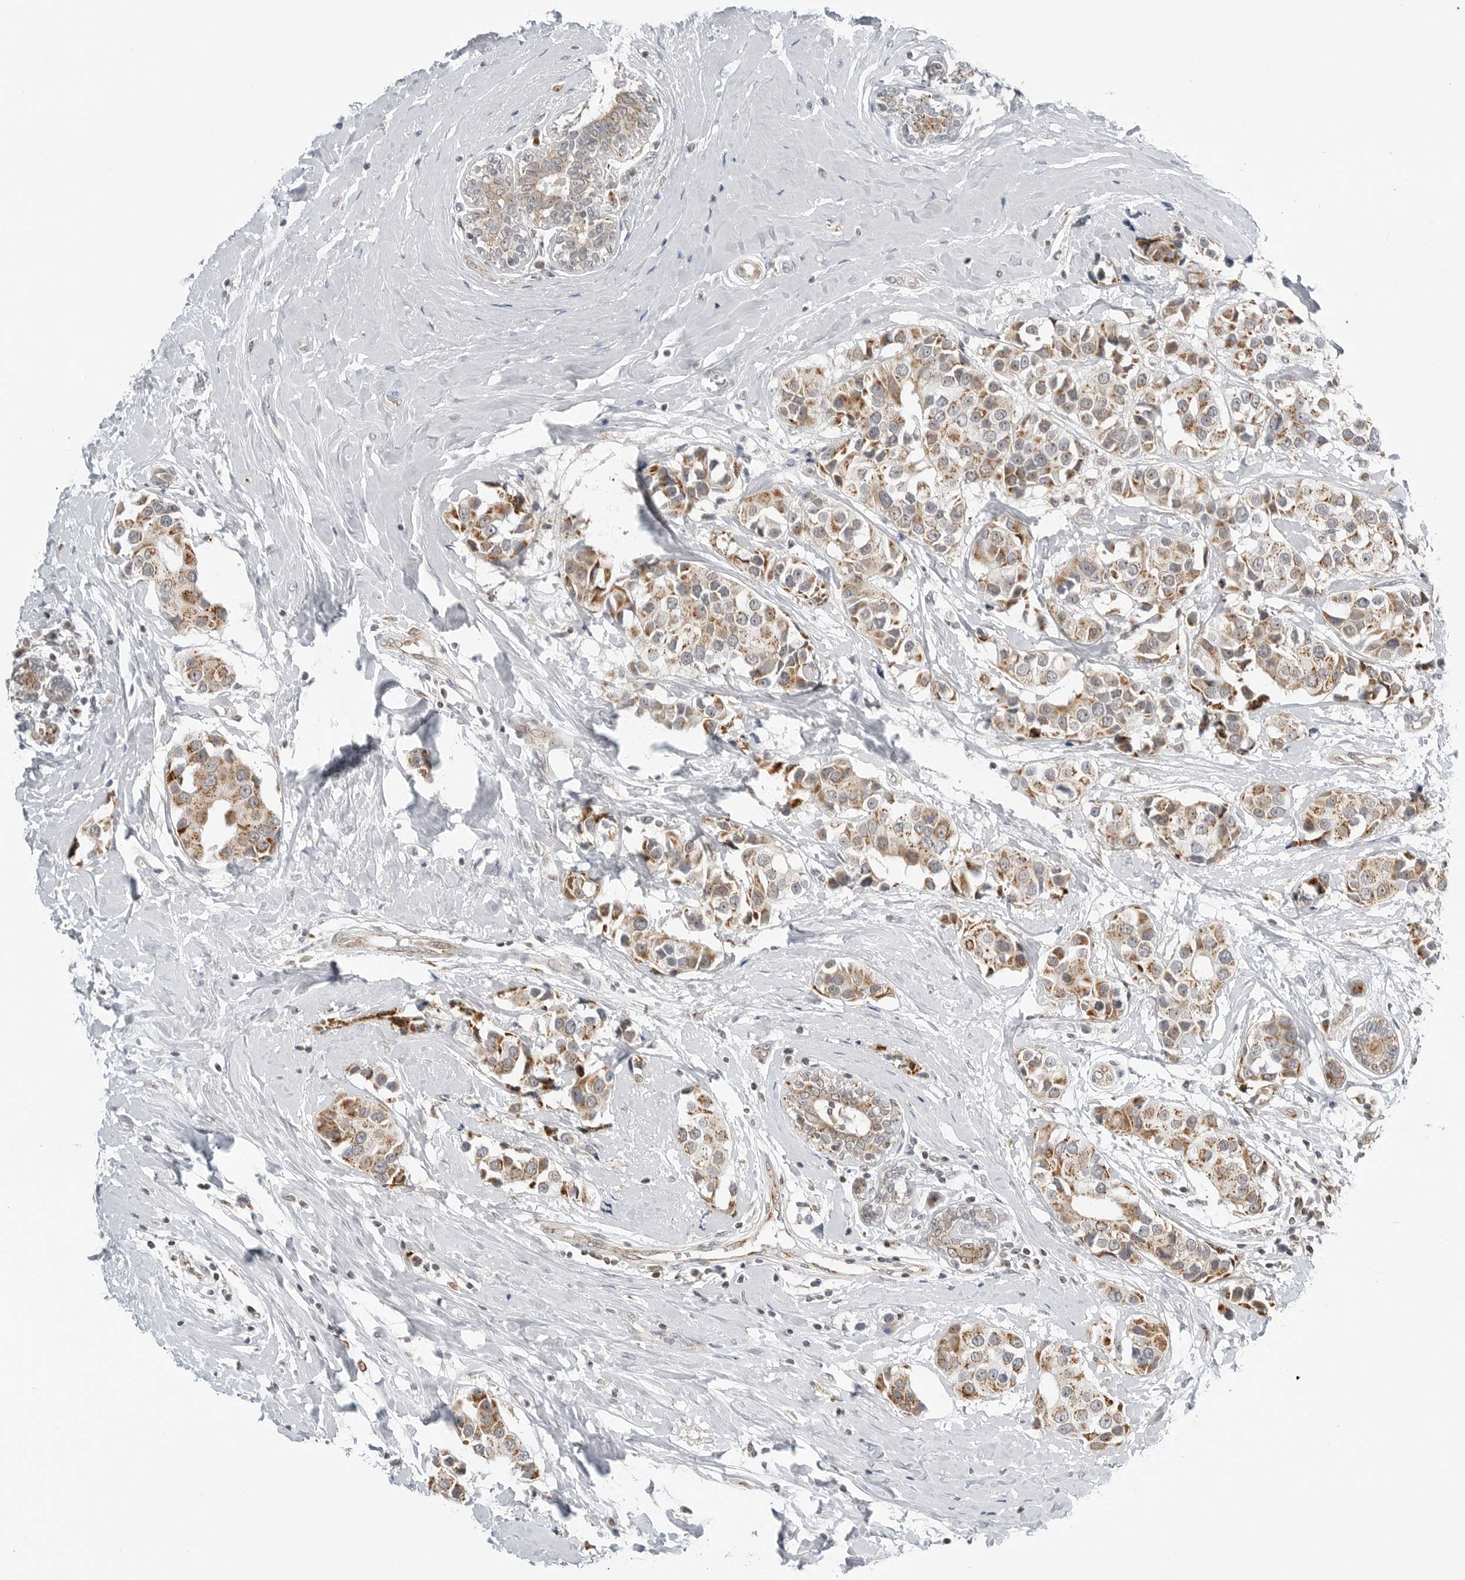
{"staining": {"intensity": "moderate", "quantity": ">75%", "location": "cytoplasmic/membranous"}, "tissue": "breast cancer", "cell_type": "Tumor cells", "image_type": "cancer", "snomed": [{"axis": "morphology", "description": "Normal tissue, NOS"}, {"axis": "morphology", "description": "Duct carcinoma"}, {"axis": "topography", "description": "Breast"}], "caption": "Approximately >75% of tumor cells in infiltrating ductal carcinoma (breast) demonstrate moderate cytoplasmic/membranous protein staining as visualized by brown immunohistochemical staining.", "gene": "PEX2", "patient": {"sex": "female", "age": 39}}